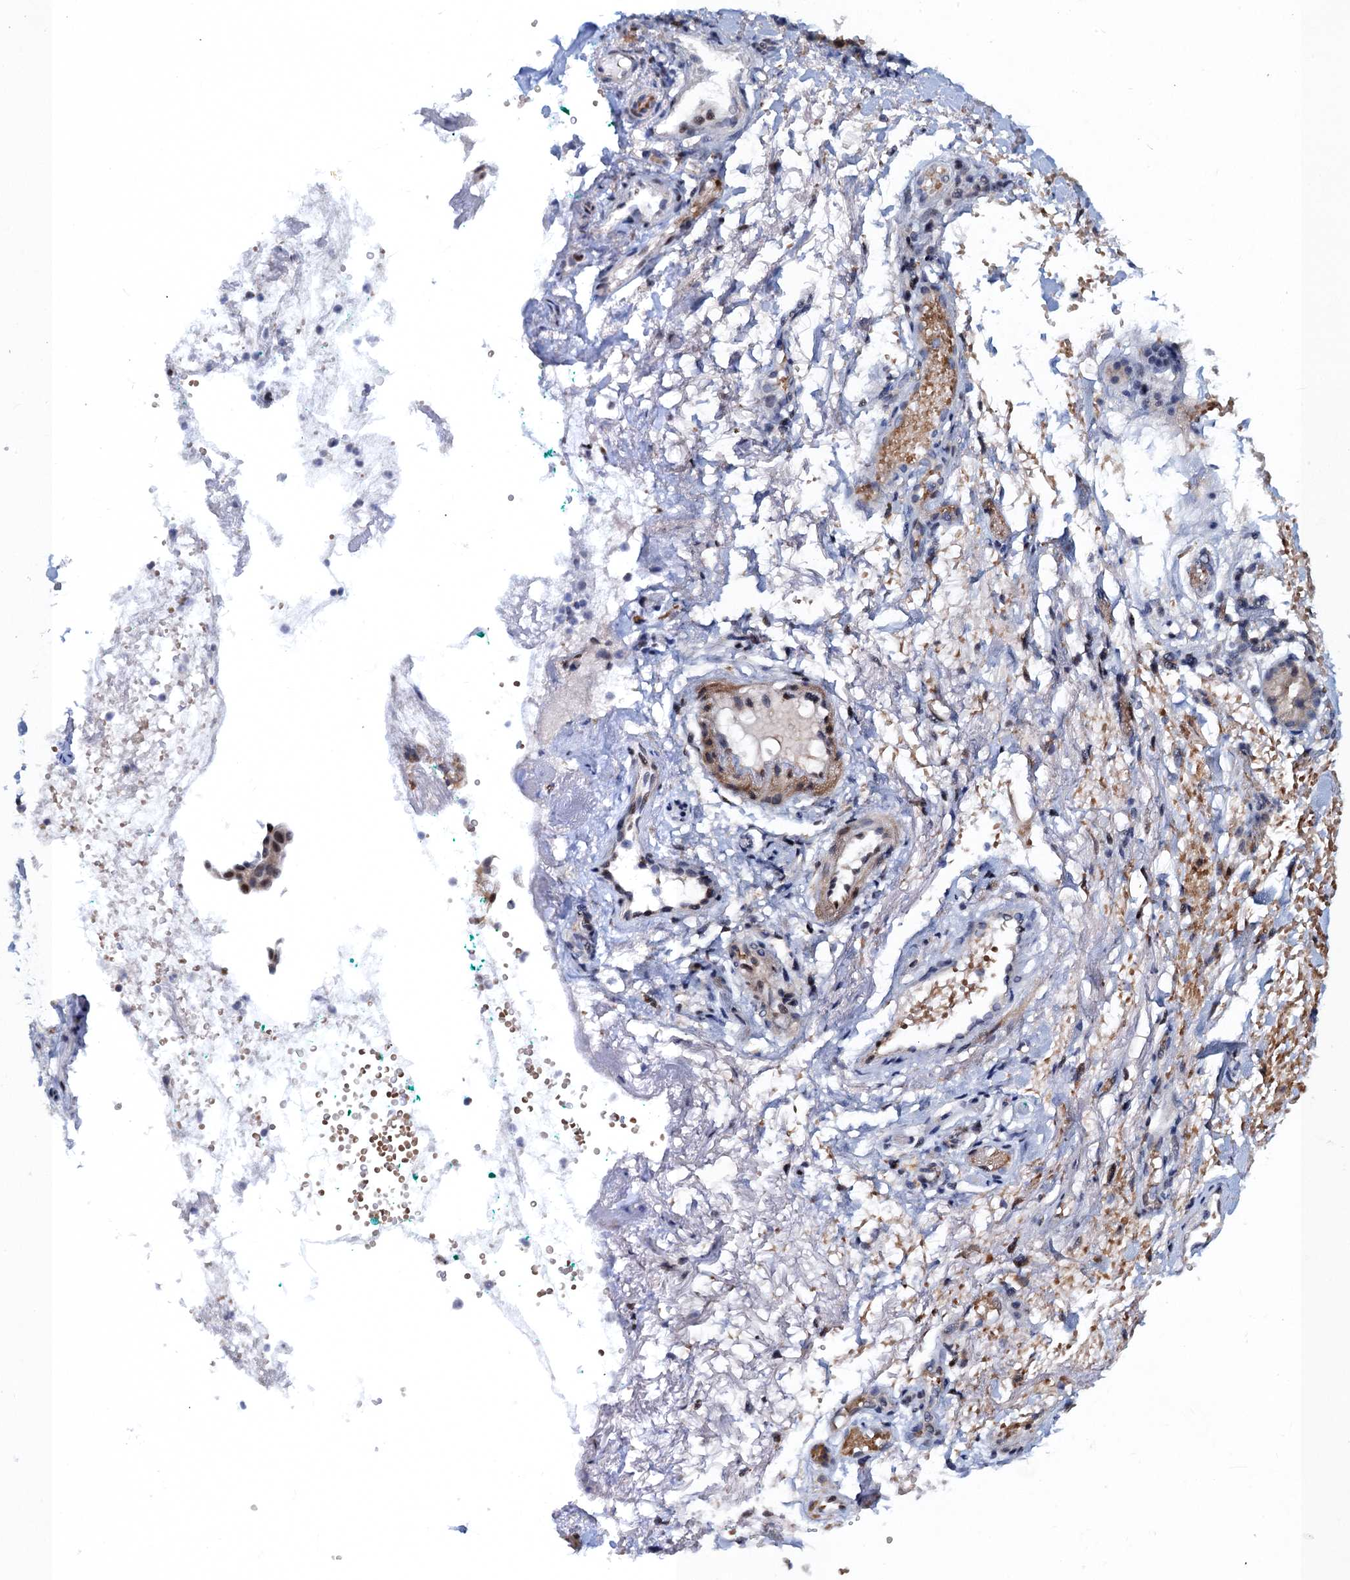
{"staining": {"intensity": "negative", "quantity": "none", "location": "none"}, "tissue": "adipose tissue", "cell_type": "Adipocytes", "image_type": "normal", "snomed": [{"axis": "morphology", "description": "Normal tissue, NOS"}, {"axis": "morphology", "description": "Basal cell carcinoma"}, {"axis": "topography", "description": "Cartilage tissue"}, {"axis": "topography", "description": "Nasopharynx"}, {"axis": "topography", "description": "Oral tissue"}], "caption": "Image shows no protein expression in adipocytes of normal adipose tissue.", "gene": "ATOSA", "patient": {"sex": "female", "age": 77}}